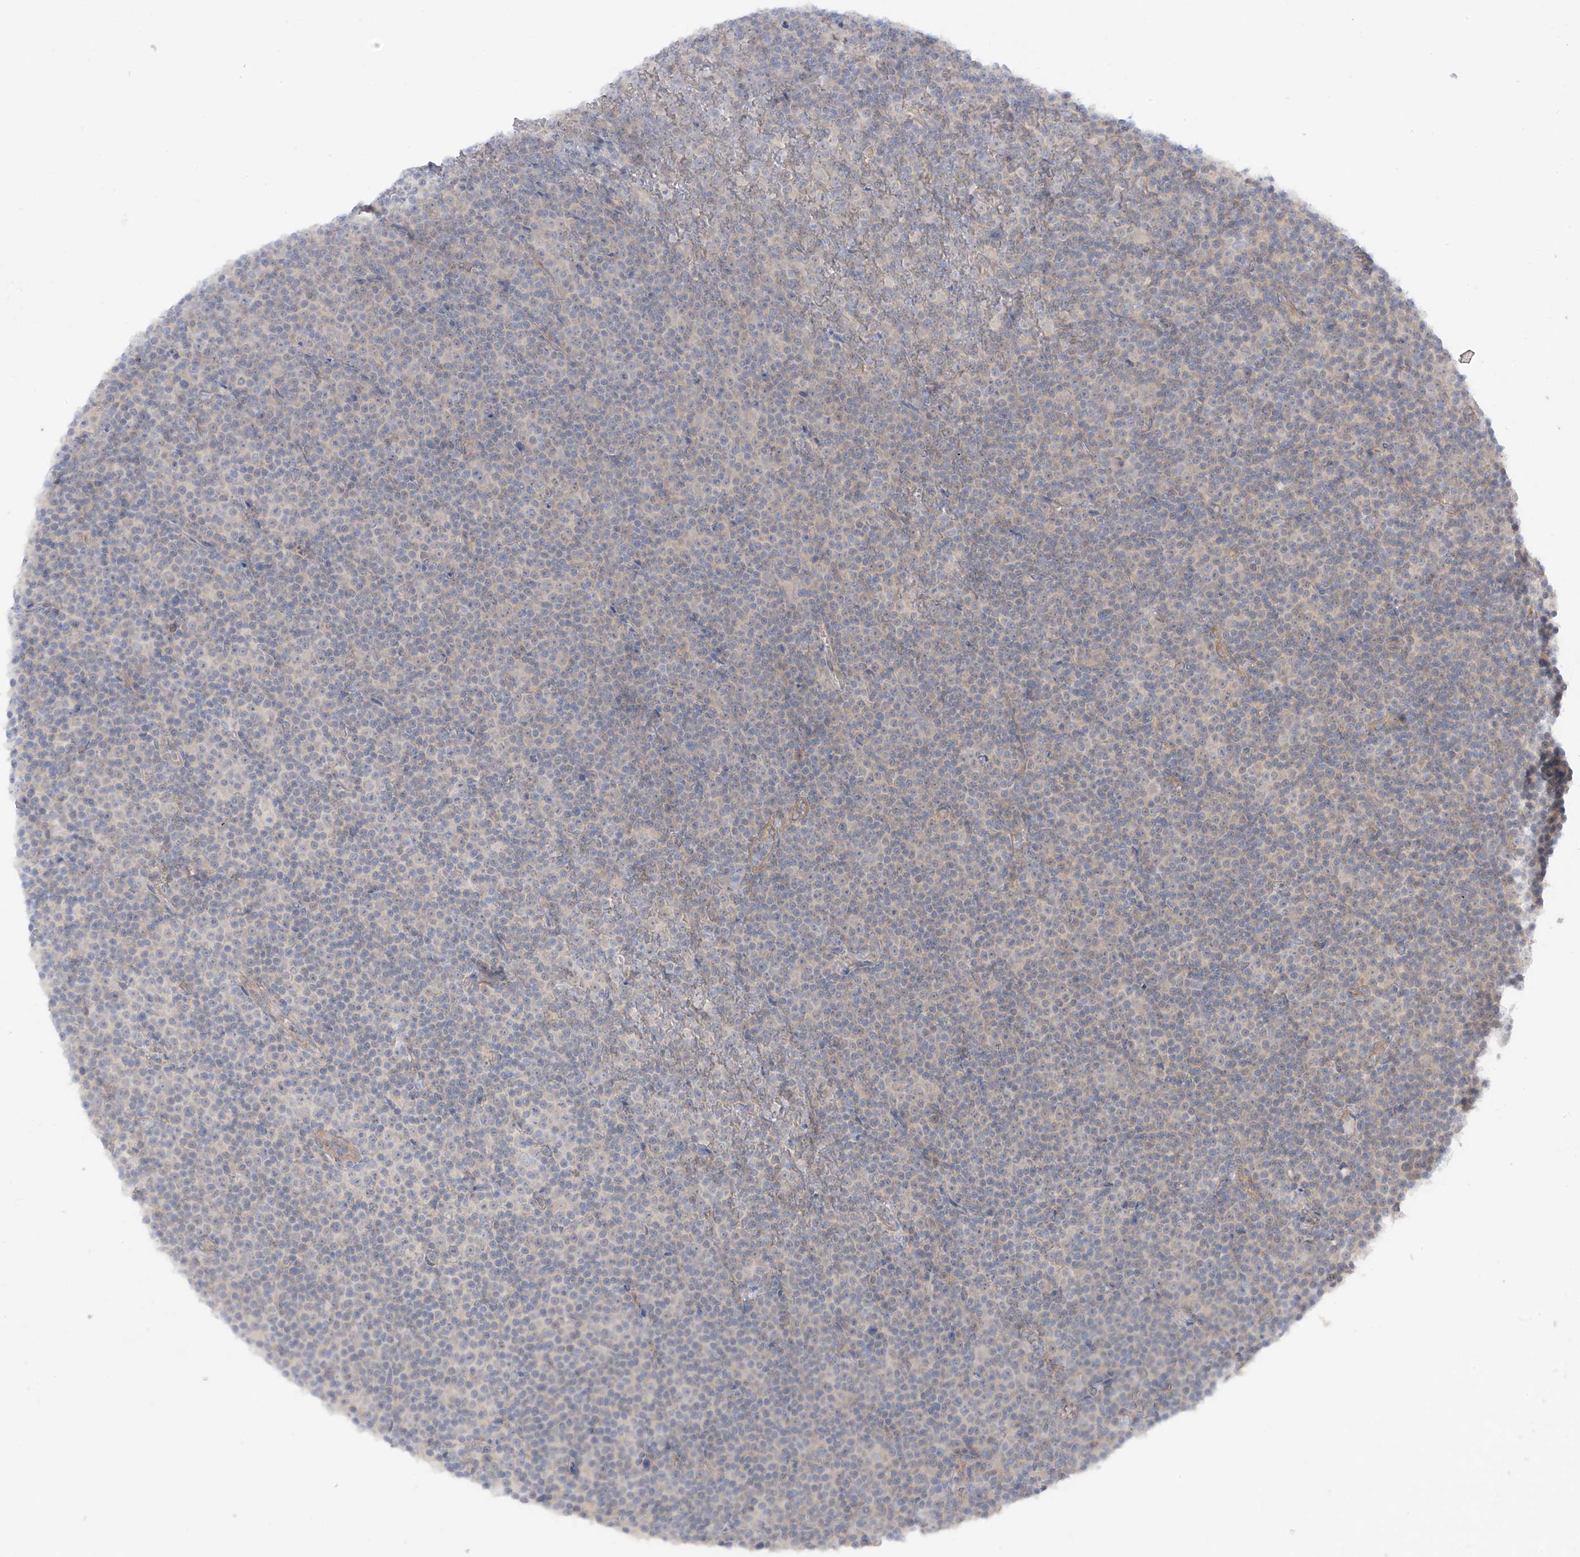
{"staining": {"intensity": "negative", "quantity": "none", "location": "none"}, "tissue": "lymphoma", "cell_type": "Tumor cells", "image_type": "cancer", "snomed": [{"axis": "morphology", "description": "Malignant lymphoma, non-Hodgkin's type, Low grade"}, {"axis": "topography", "description": "Lymph node"}], "caption": "The histopathology image shows no staining of tumor cells in low-grade malignant lymphoma, non-Hodgkin's type.", "gene": "EIPR1", "patient": {"sex": "female", "age": 67}}